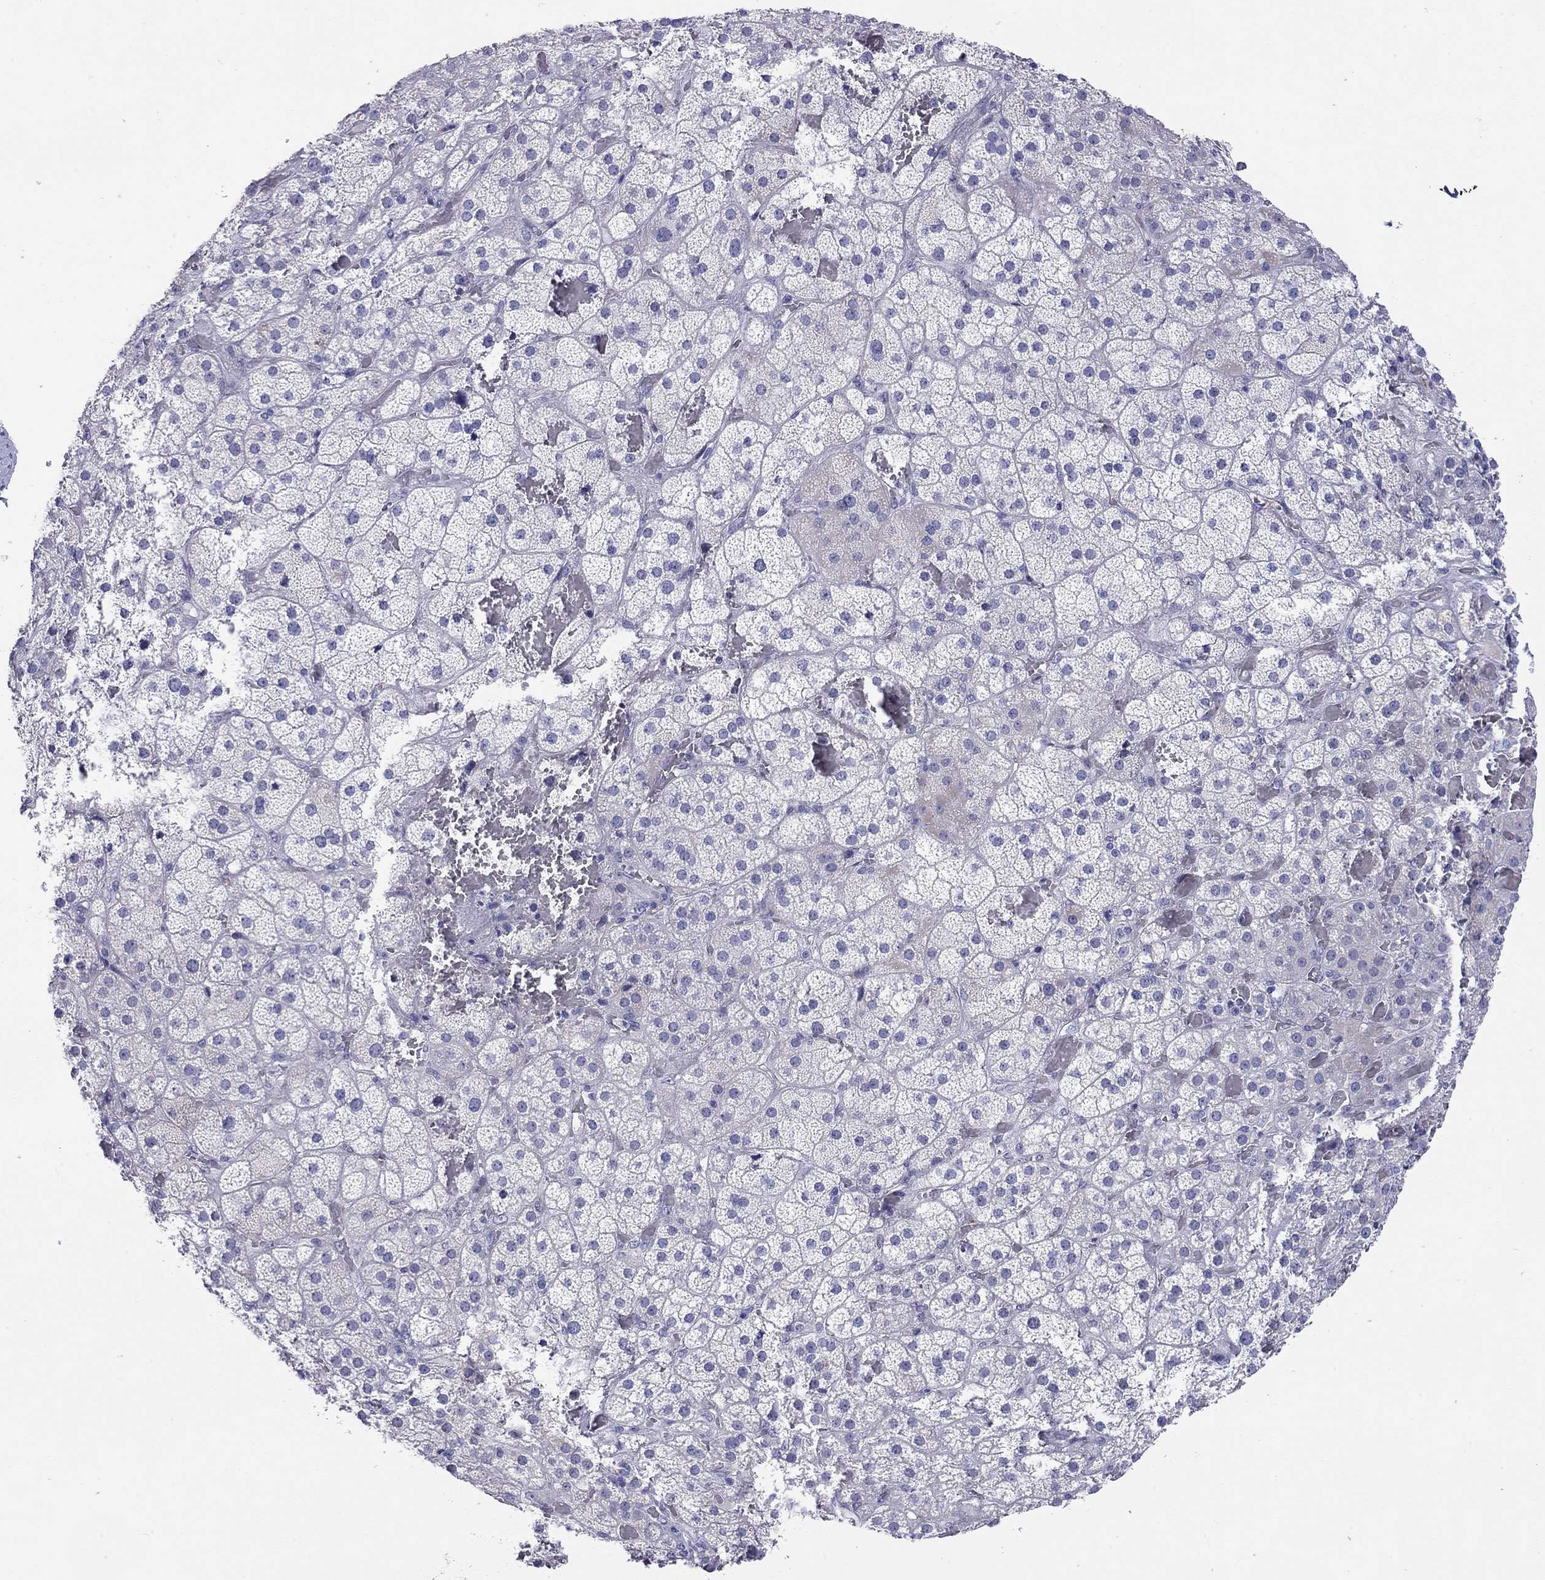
{"staining": {"intensity": "weak", "quantity": "<25%", "location": "cytoplasmic/membranous"}, "tissue": "adrenal gland", "cell_type": "Glandular cells", "image_type": "normal", "snomed": [{"axis": "morphology", "description": "Normal tissue, NOS"}, {"axis": "topography", "description": "Adrenal gland"}], "caption": "A histopathology image of adrenal gland stained for a protein demonstrates no brown staining in glandular cells. (DAB immunohistochemistry (IHC) with hematoxylin counter stain).", "gene": "CMYA5", "patient": {"sex": "male", "age": 57}}